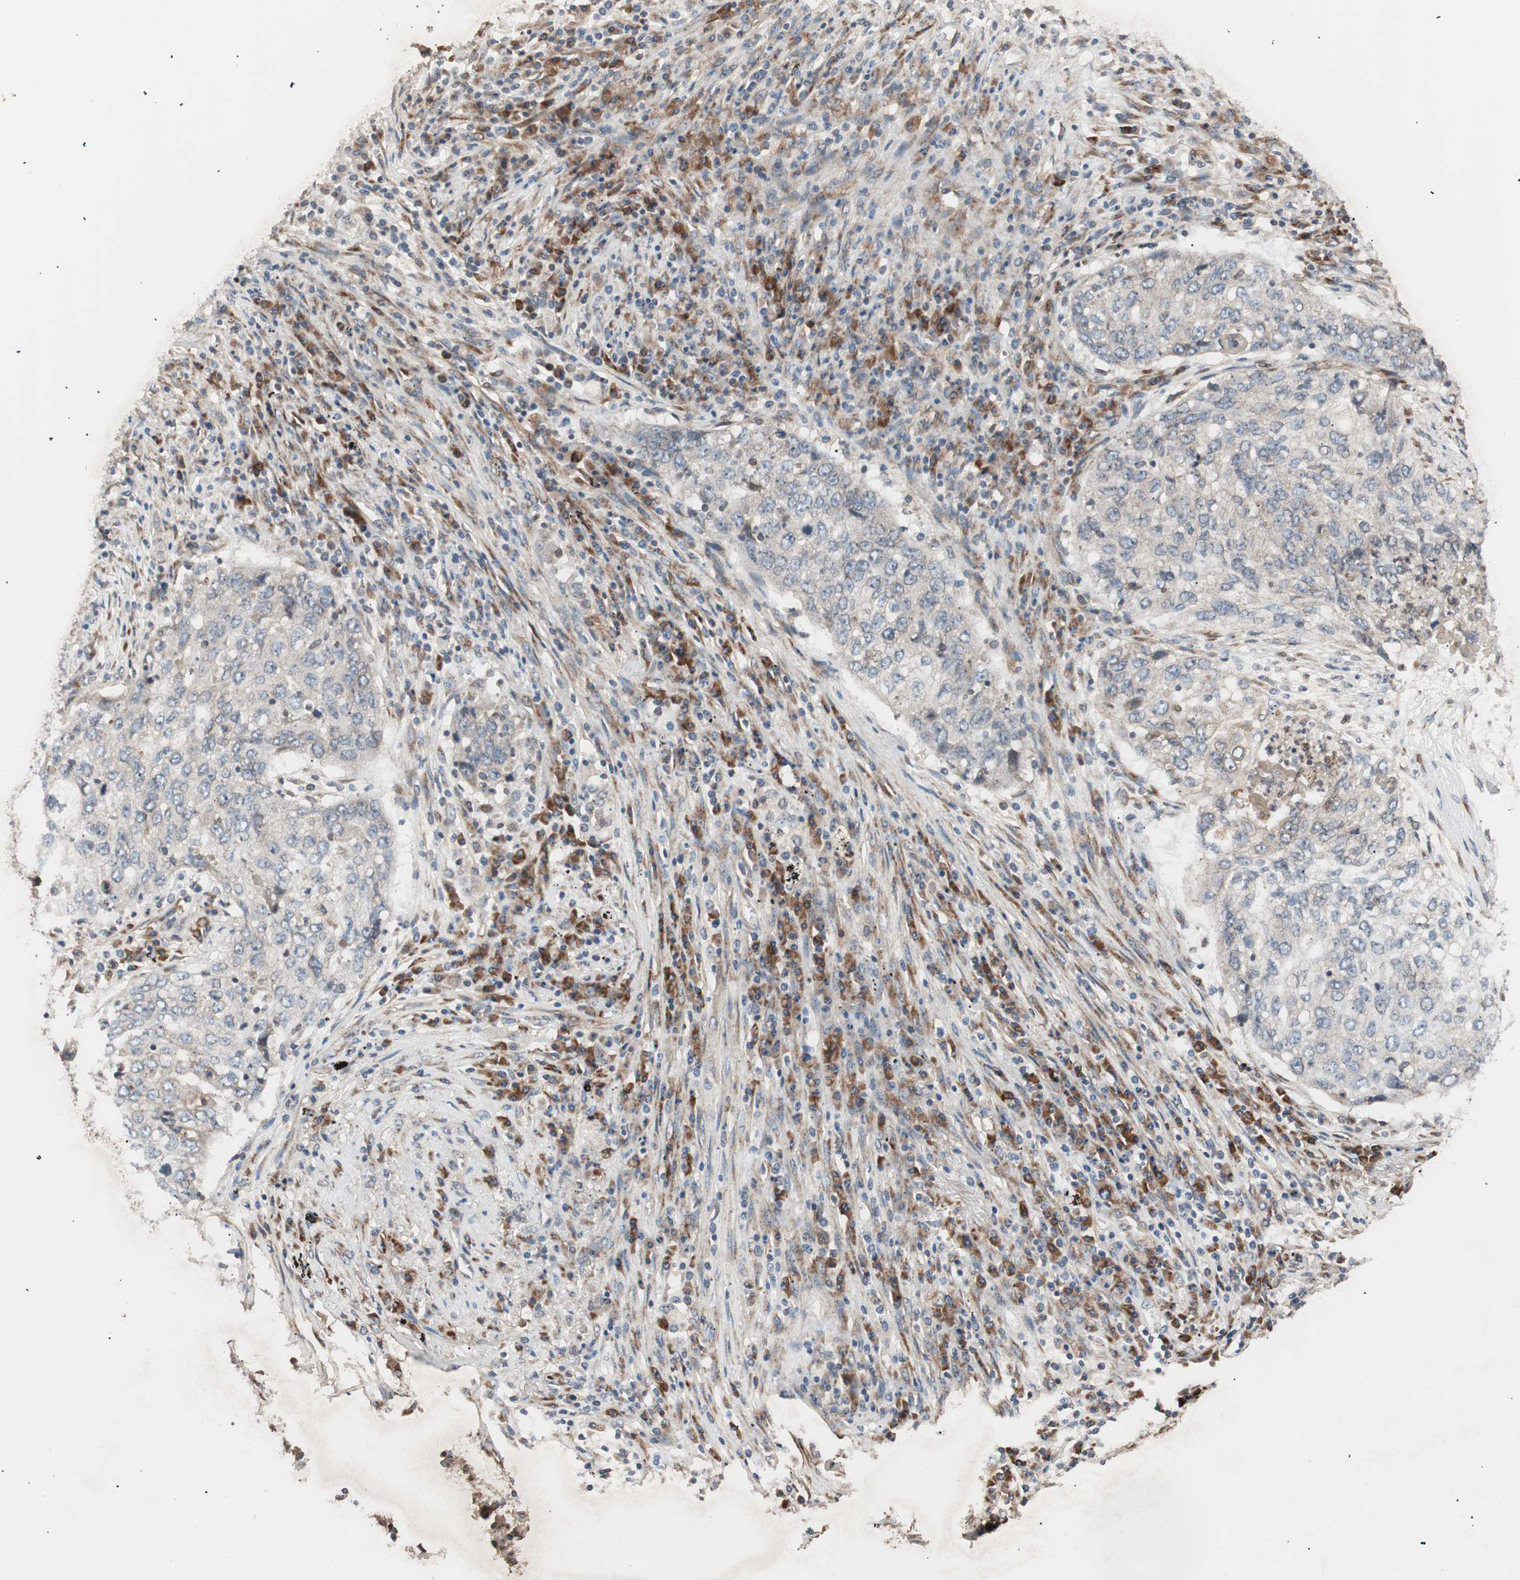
{"staining": {"intensity": "moderate", "quantity": "<25%", "location": "cytoplasmic/membranous"}, "tissue": "lung cancer", "cell_type": "Tumor cells", "image_type": "cancer", "snomed": [{"axis": "morphology", "description": "Squamous cell carcinoma, NOS"}, {"axis": "topography", "description": "Lung"}], "caption": "IHC image of lung cancer (squamous cell carcinoma) stained for a protein (brown), which displays low levels of moderate cytoplasmic/membranous expression in about <25% of tumor cells.", "gene": "LZTS1", "patient": {"sex": "female", "age": 63}}